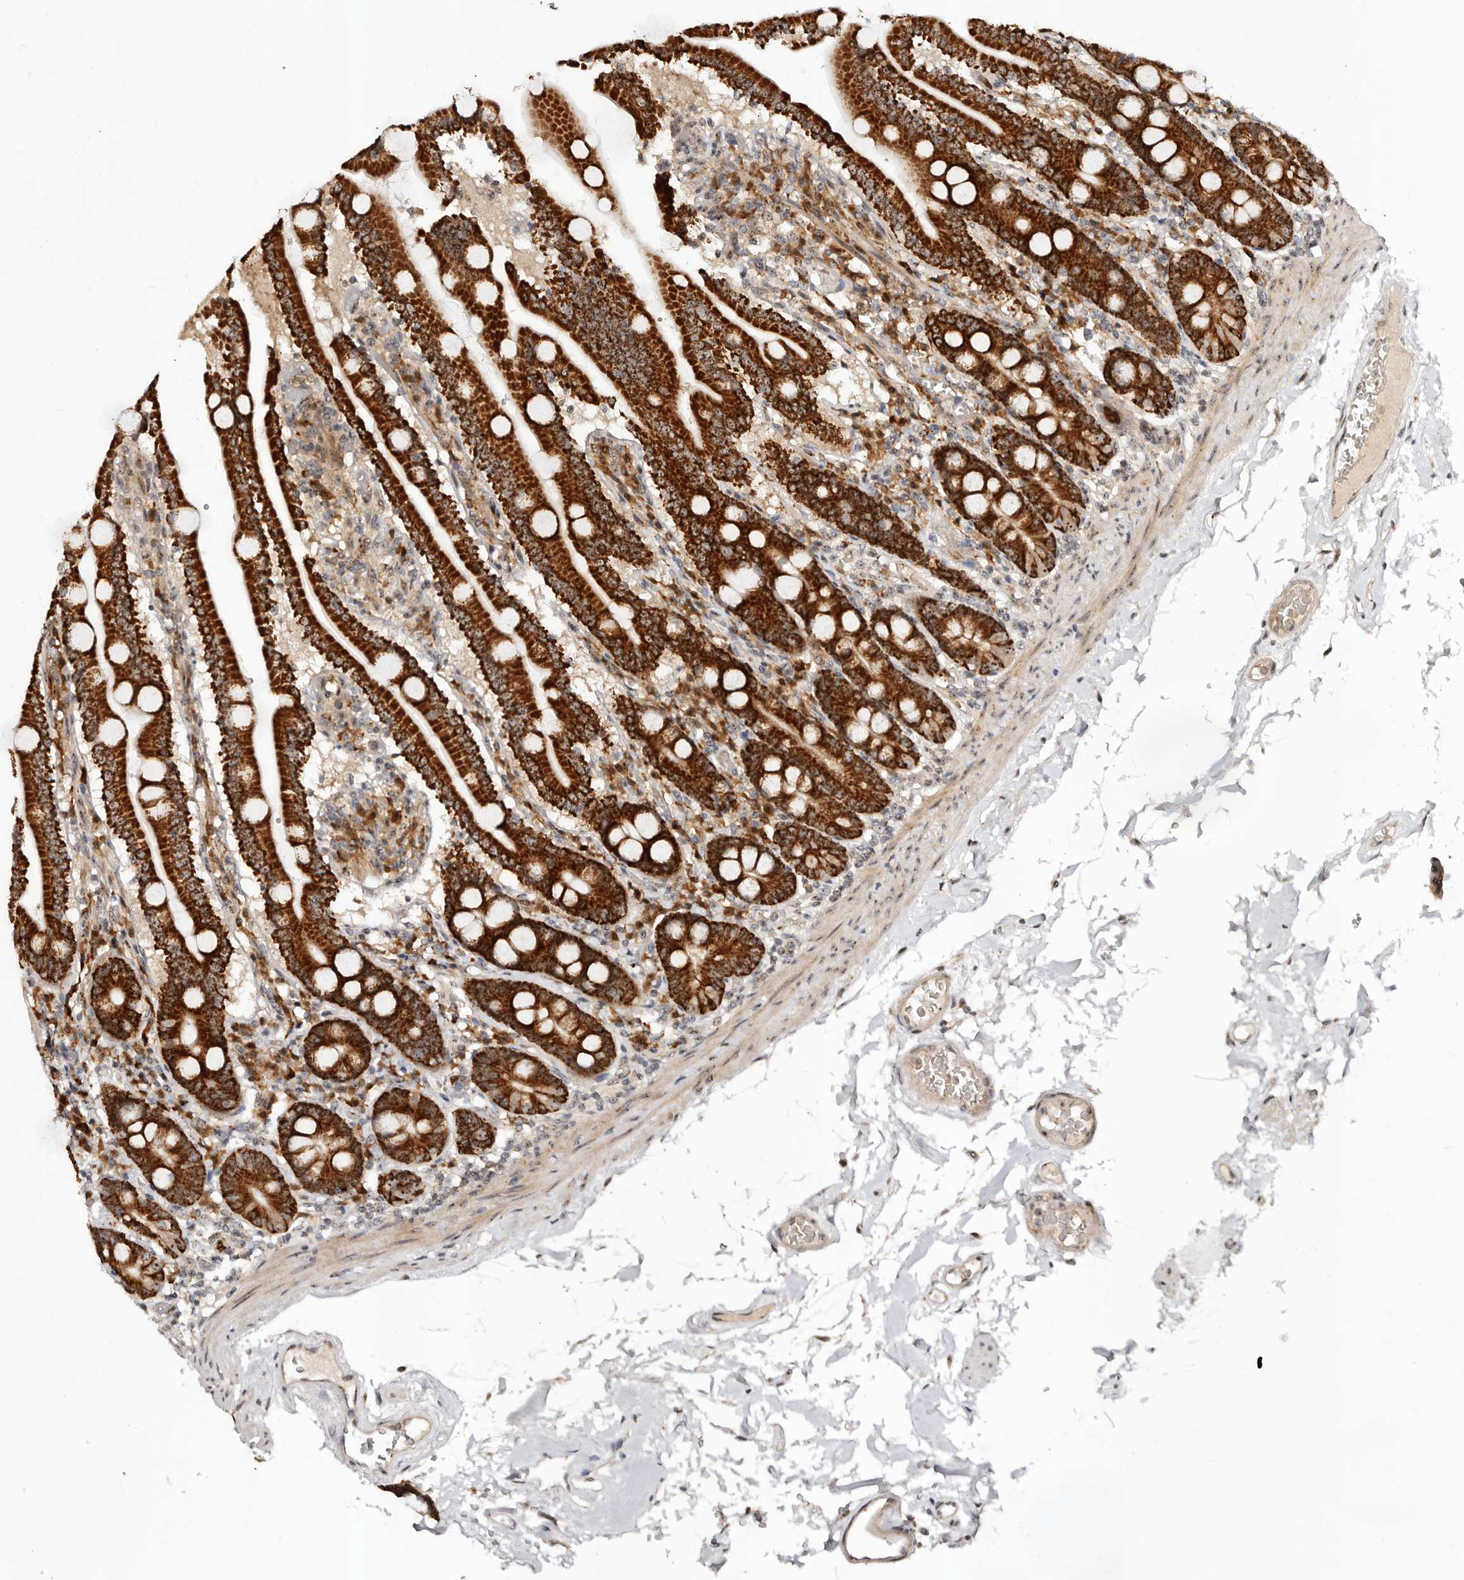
{"staining": {"intensity": "strong", "quantity": ">75%", "location": "cytoplasmic/membranous"}, "tissue": "duodenum", "cell_type": "Glandular cells", "image_type": "normal", "snomed": [{"axis": "morphology", "description": "Normal tissue, NOS"}, {"axis": "topography", "description": "Duodenum"}], "caption": "A brown stain shows strong cytoplasmic/membranous expression of a protein in glandular cells of benign human duodenum.", "gene": "APOL6", "patient": {"sex": "male", "age": 55}}